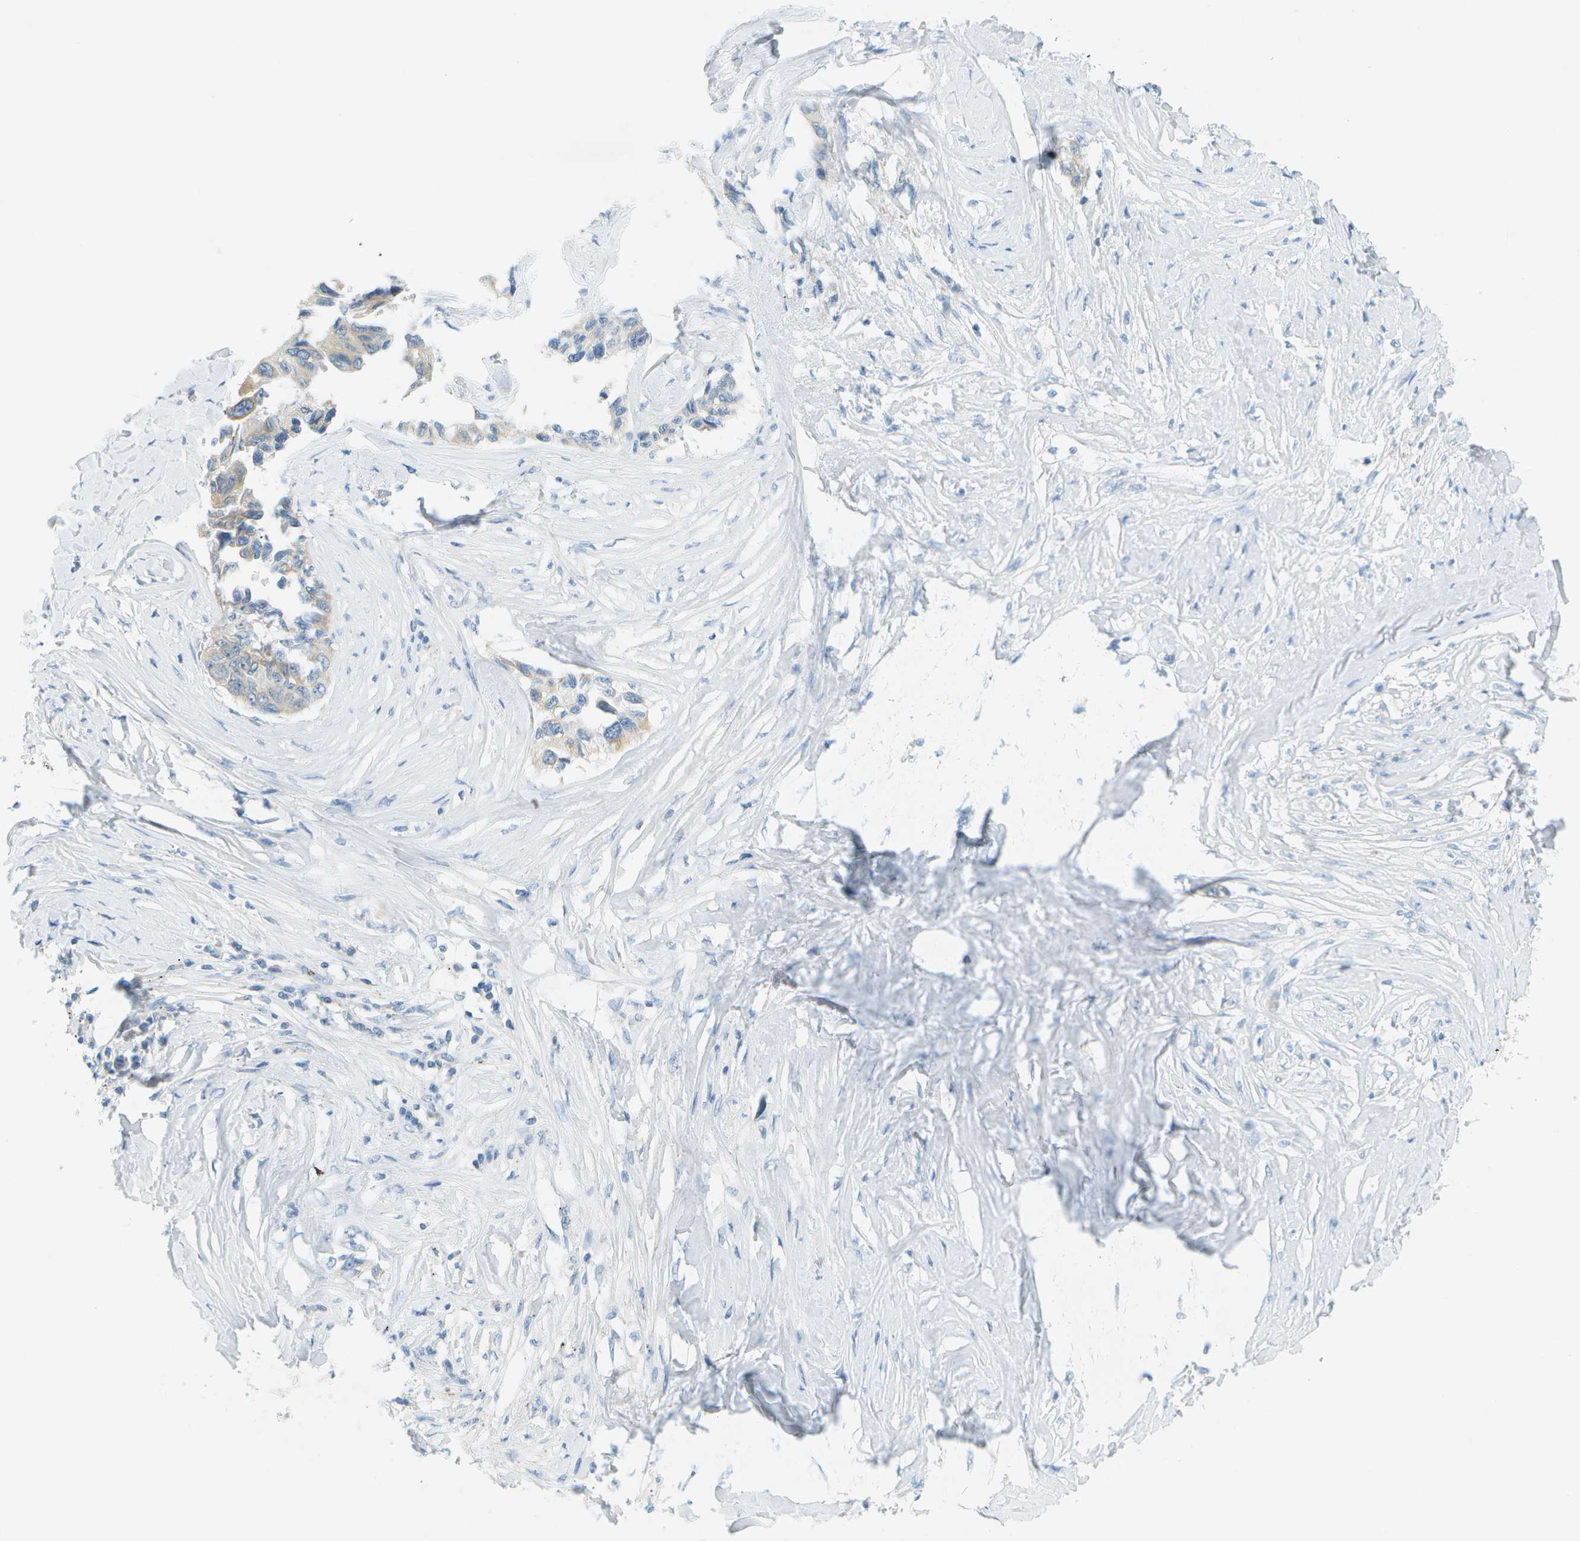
{"staining": {"intensity": "weak", "quantity": "<25%", "location": "cytoplasmic/membranous"}, "tissue": "lung cancer", "cell_type": "Tumor cells", "image_type": "cancer", "snomed": [{"axis": "morphology", "description": "Adenocarcinoma, NOS"}, {"axis": "topography", "description": "Lung"}], "caption": "High magnification brightfield microscopy of lung cancer (adenocarcinoma) stained with DAB (brown) and counterstained with hematoxylin (blue): tumor cells show no significant positivity.", "gene": "SMYD5", "patient": {"sex": "female", "age": 51}}